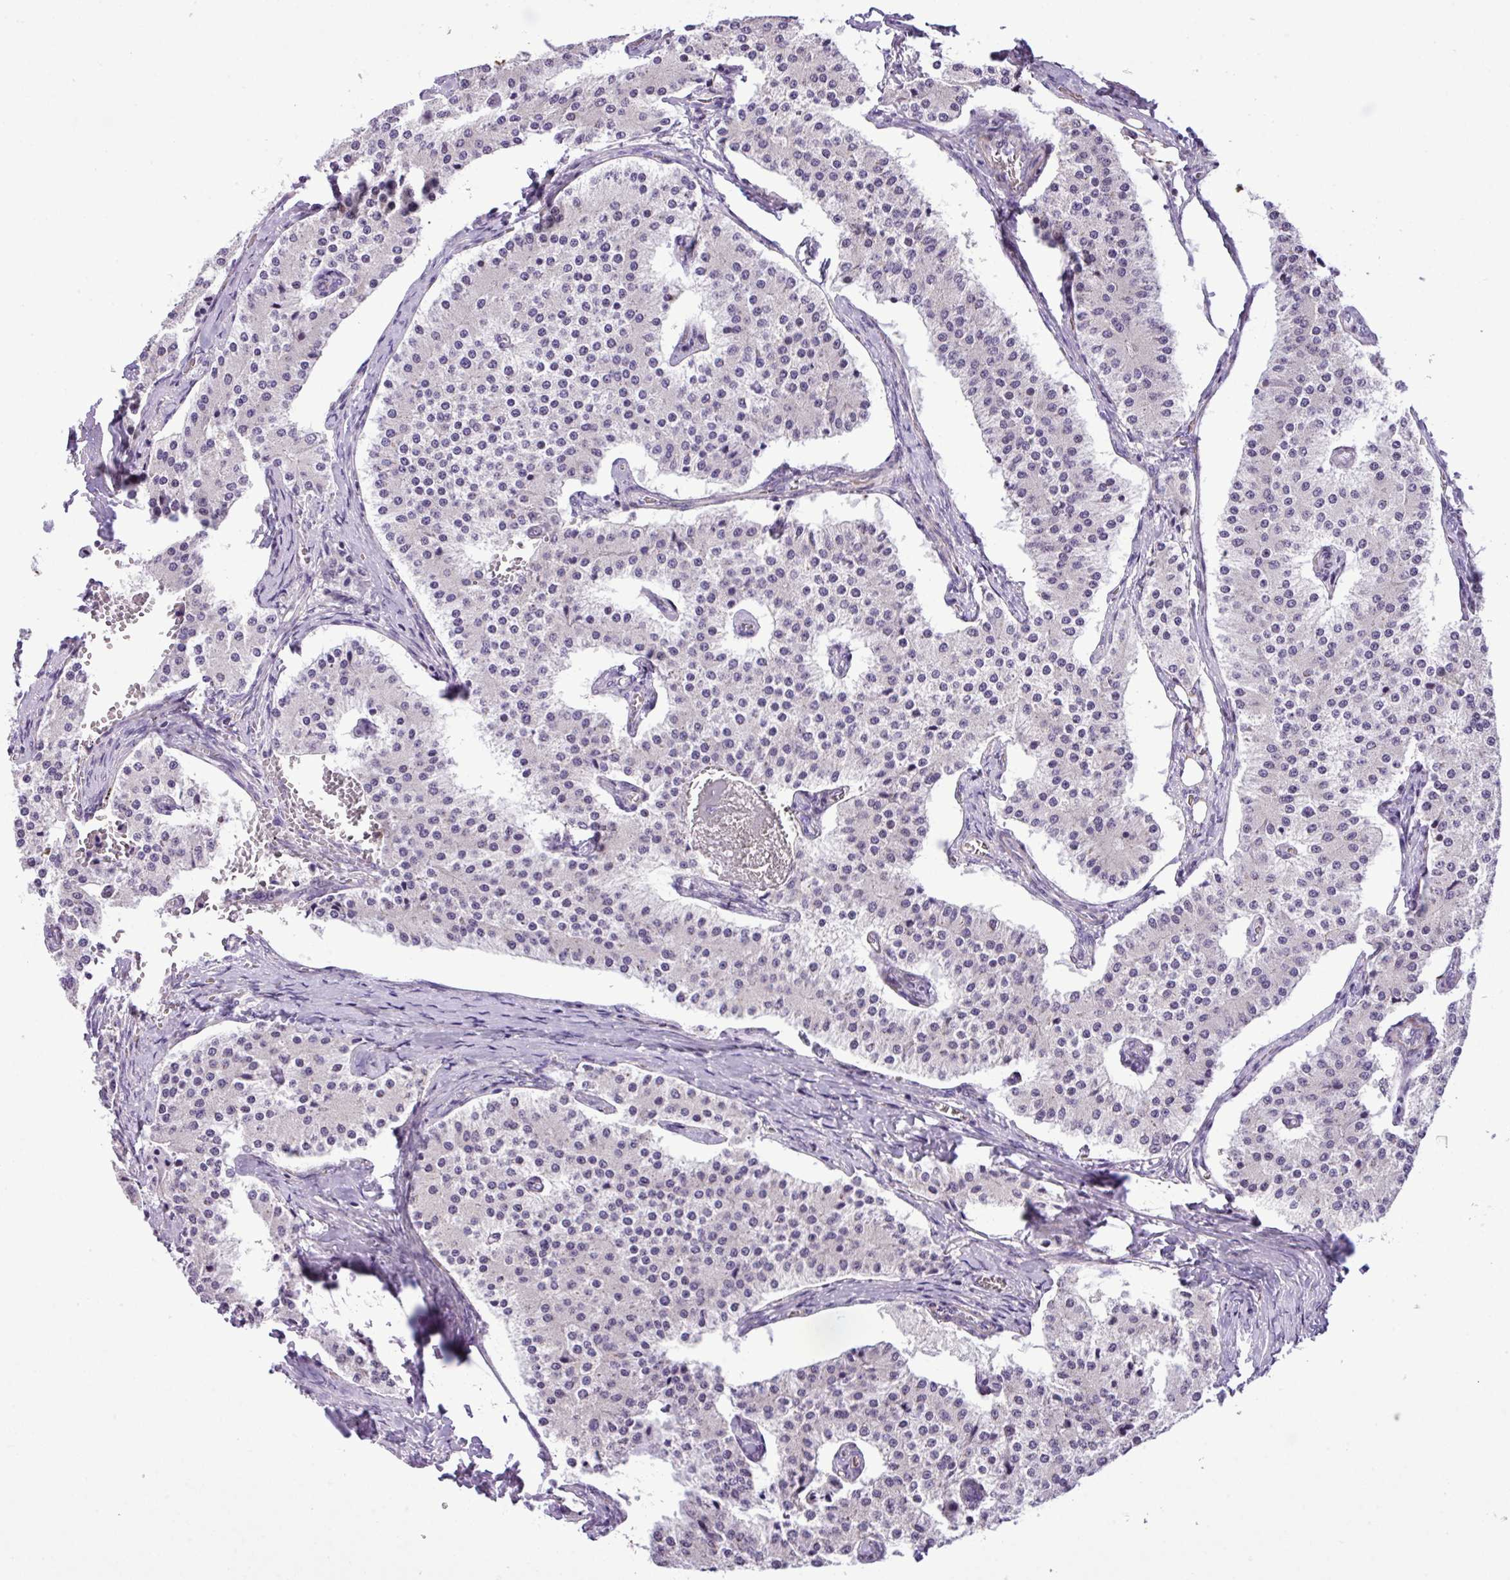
{"staining": {"intensity": "negative", "quantity": "none", "location": "none"}, "tissue": "carcinoid", "cell_type": "Tumor cells", "image_type": "cancer", "snomed": [{"axis": "morphology", "description": "Carcinoid, malignant, NOS"}, {"axis": "topography", "description": "Colon"}], "caption": "This photomicrograph is of carcinoid stained with immunohistochemistry to label a protein in brown with the nuclei are counter-stained blue. There is no expression in tumor cells. (DAB (3,3'-diaminobenzidine) IHC visualized using brightfield microscopy, high magnification).", "gene": "YLPM1", "patient": {"sex": "female", "age": 52}}